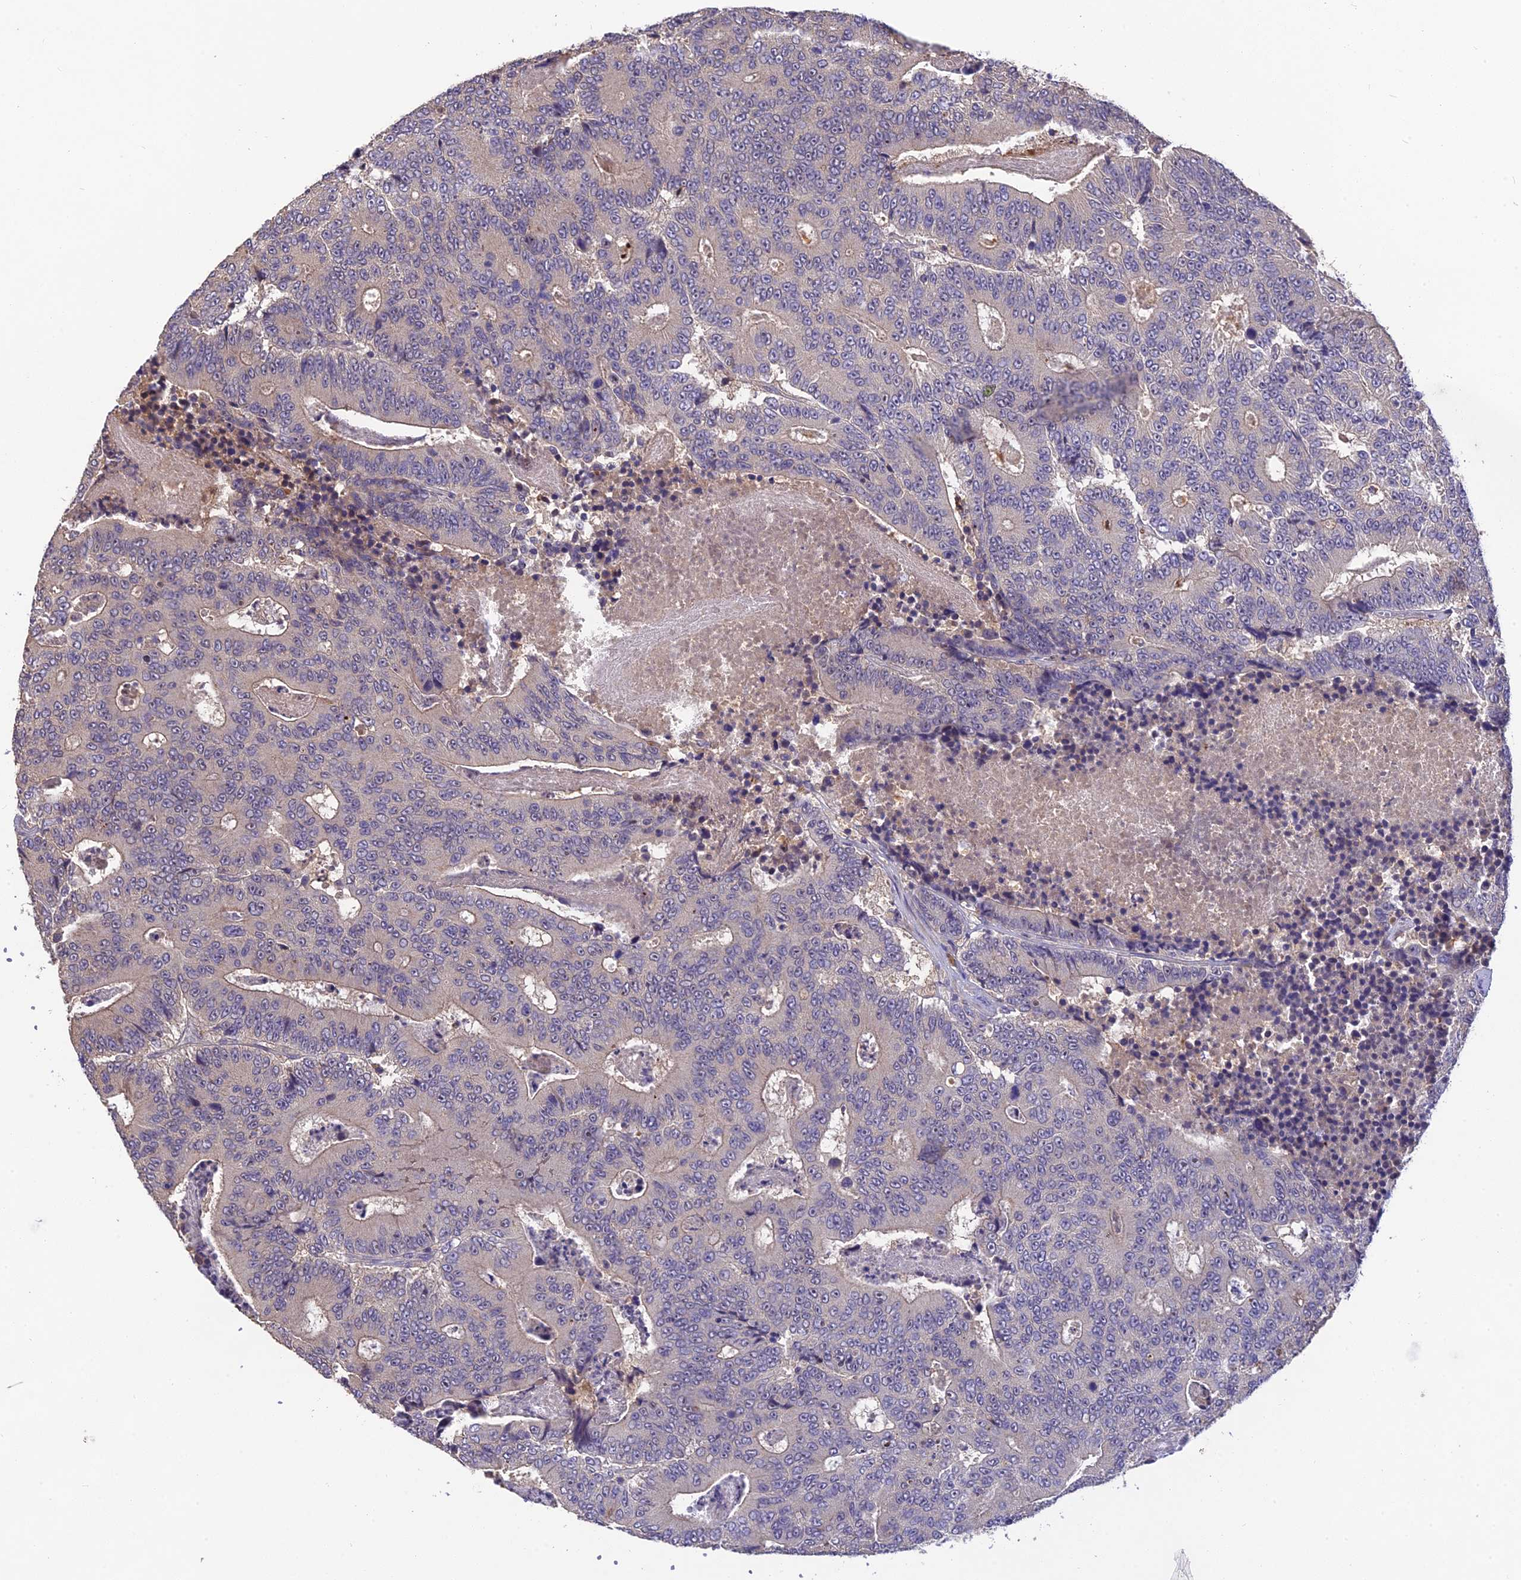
{"staining": {"intensity": "negative", "quantity": "none", "location": "none"}, "tissue": "colorectal cancer", "cell_type": "Tumor cells", "image_type": "cancer", "snomed": [{"axis": "morphology", "description": "Adenocarcinoma, NOS"}, {"axis": "topography", "description": "Colon"}], "caption": "This is an immunohistochemistry (IHC) micrograph of human colorectal adenocarcinoma. There is no staining in tumor cells.", "gene": "DENND5B", "patient": {"sex": "male", "age": 83}}